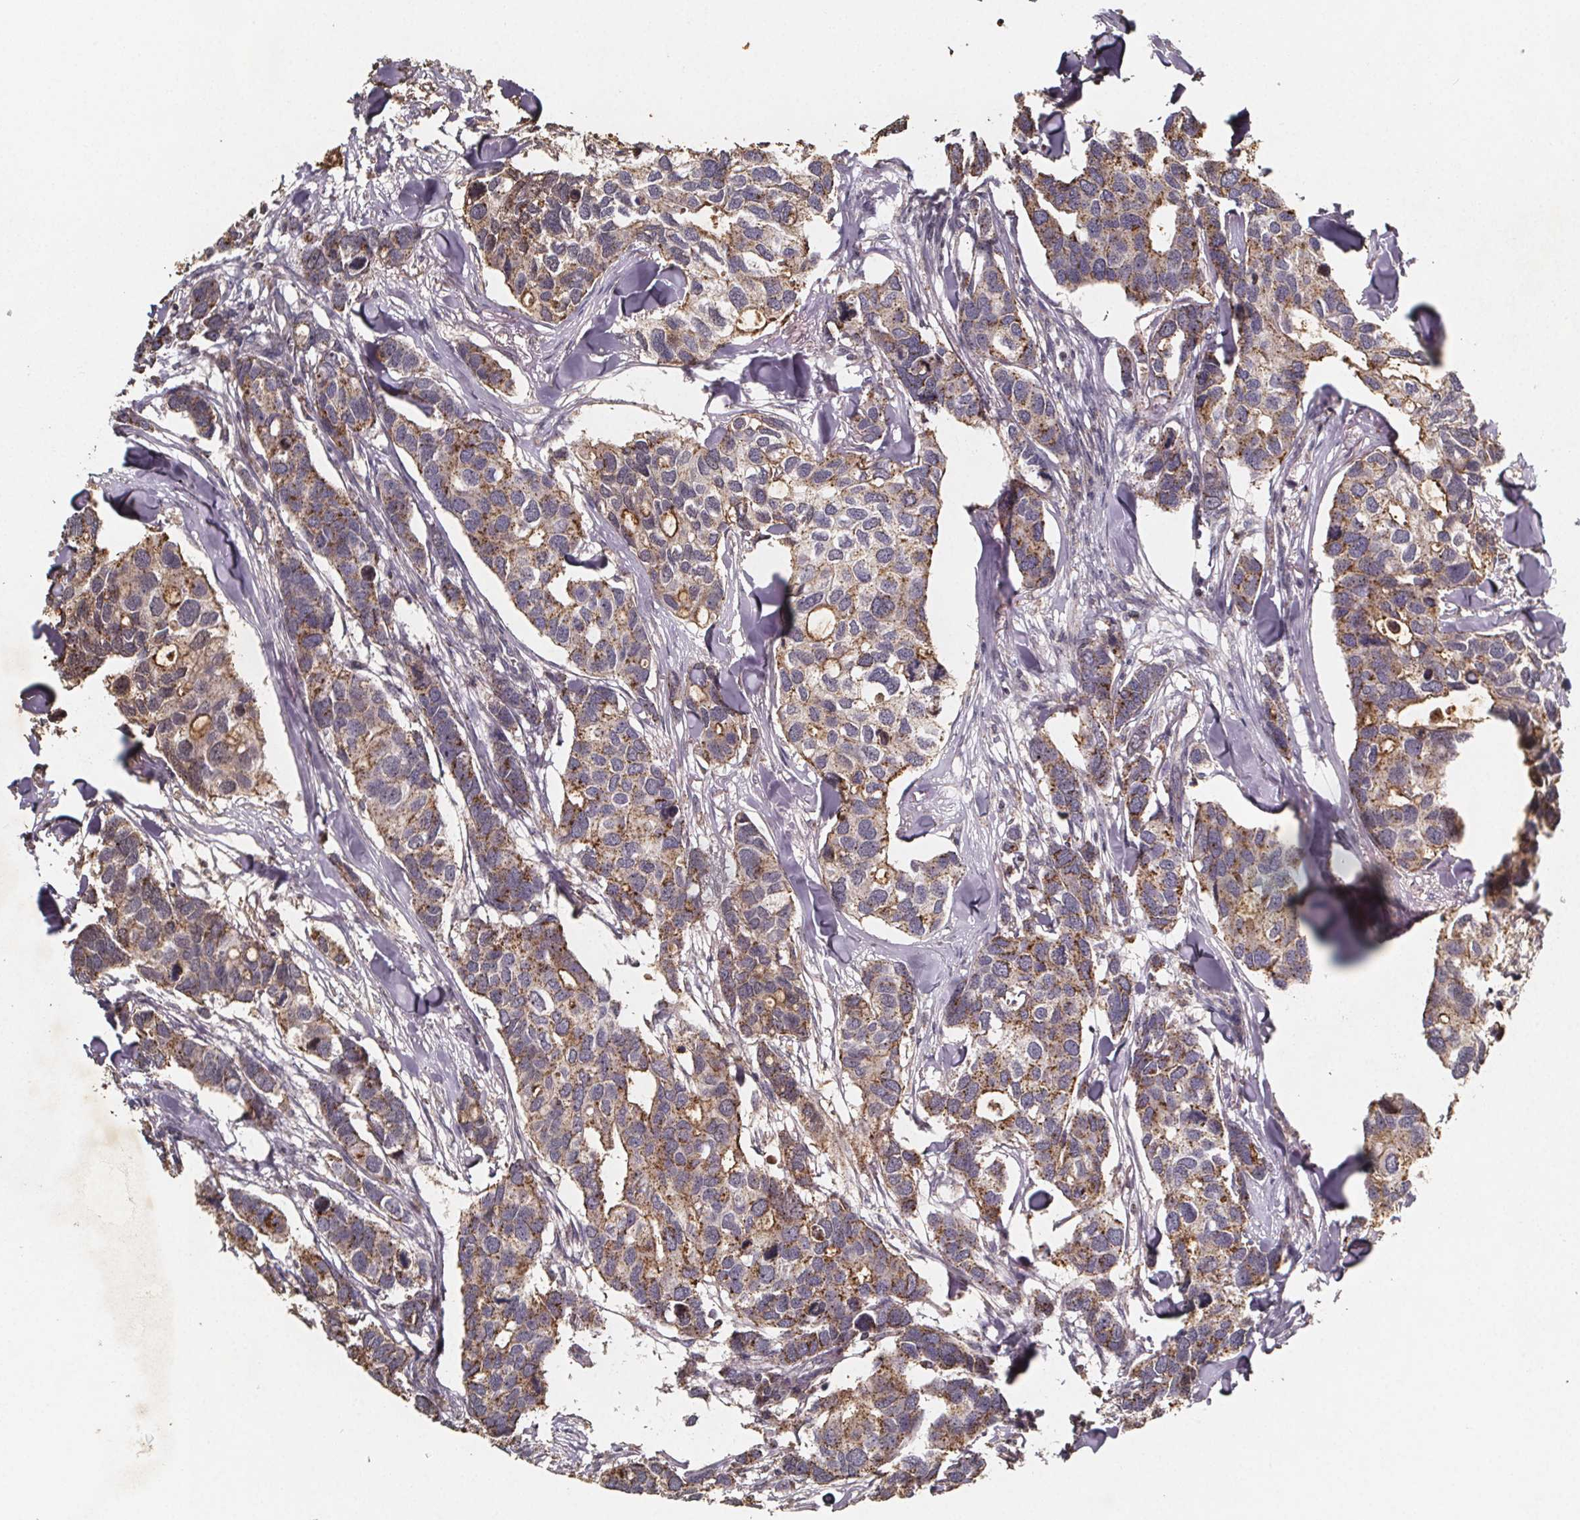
{"staining": {"intensity": "moderate", "quantity": "25%-75%", "location": "cytoplasmic/membranous"}, "tissue": "breast cancer", "cell_type": "Tumor cells", "image_type": "cancer", "snomed": [{"axis": "morphology", "description": "Duct carcinoma"}, {"axis": "topography", "description": "Breast"}], "caption": "Immunohistochemical staining of human breast infiltrating ductal carcinoma reveals moderate cytoplasmic/membranous protein staining in about 25%-75% of tumor cells. The protein is shown in brown color, while the nuclei are stained blue.", "gene": "ZNF879", "patient": {"sex": "female", "age": 83}}